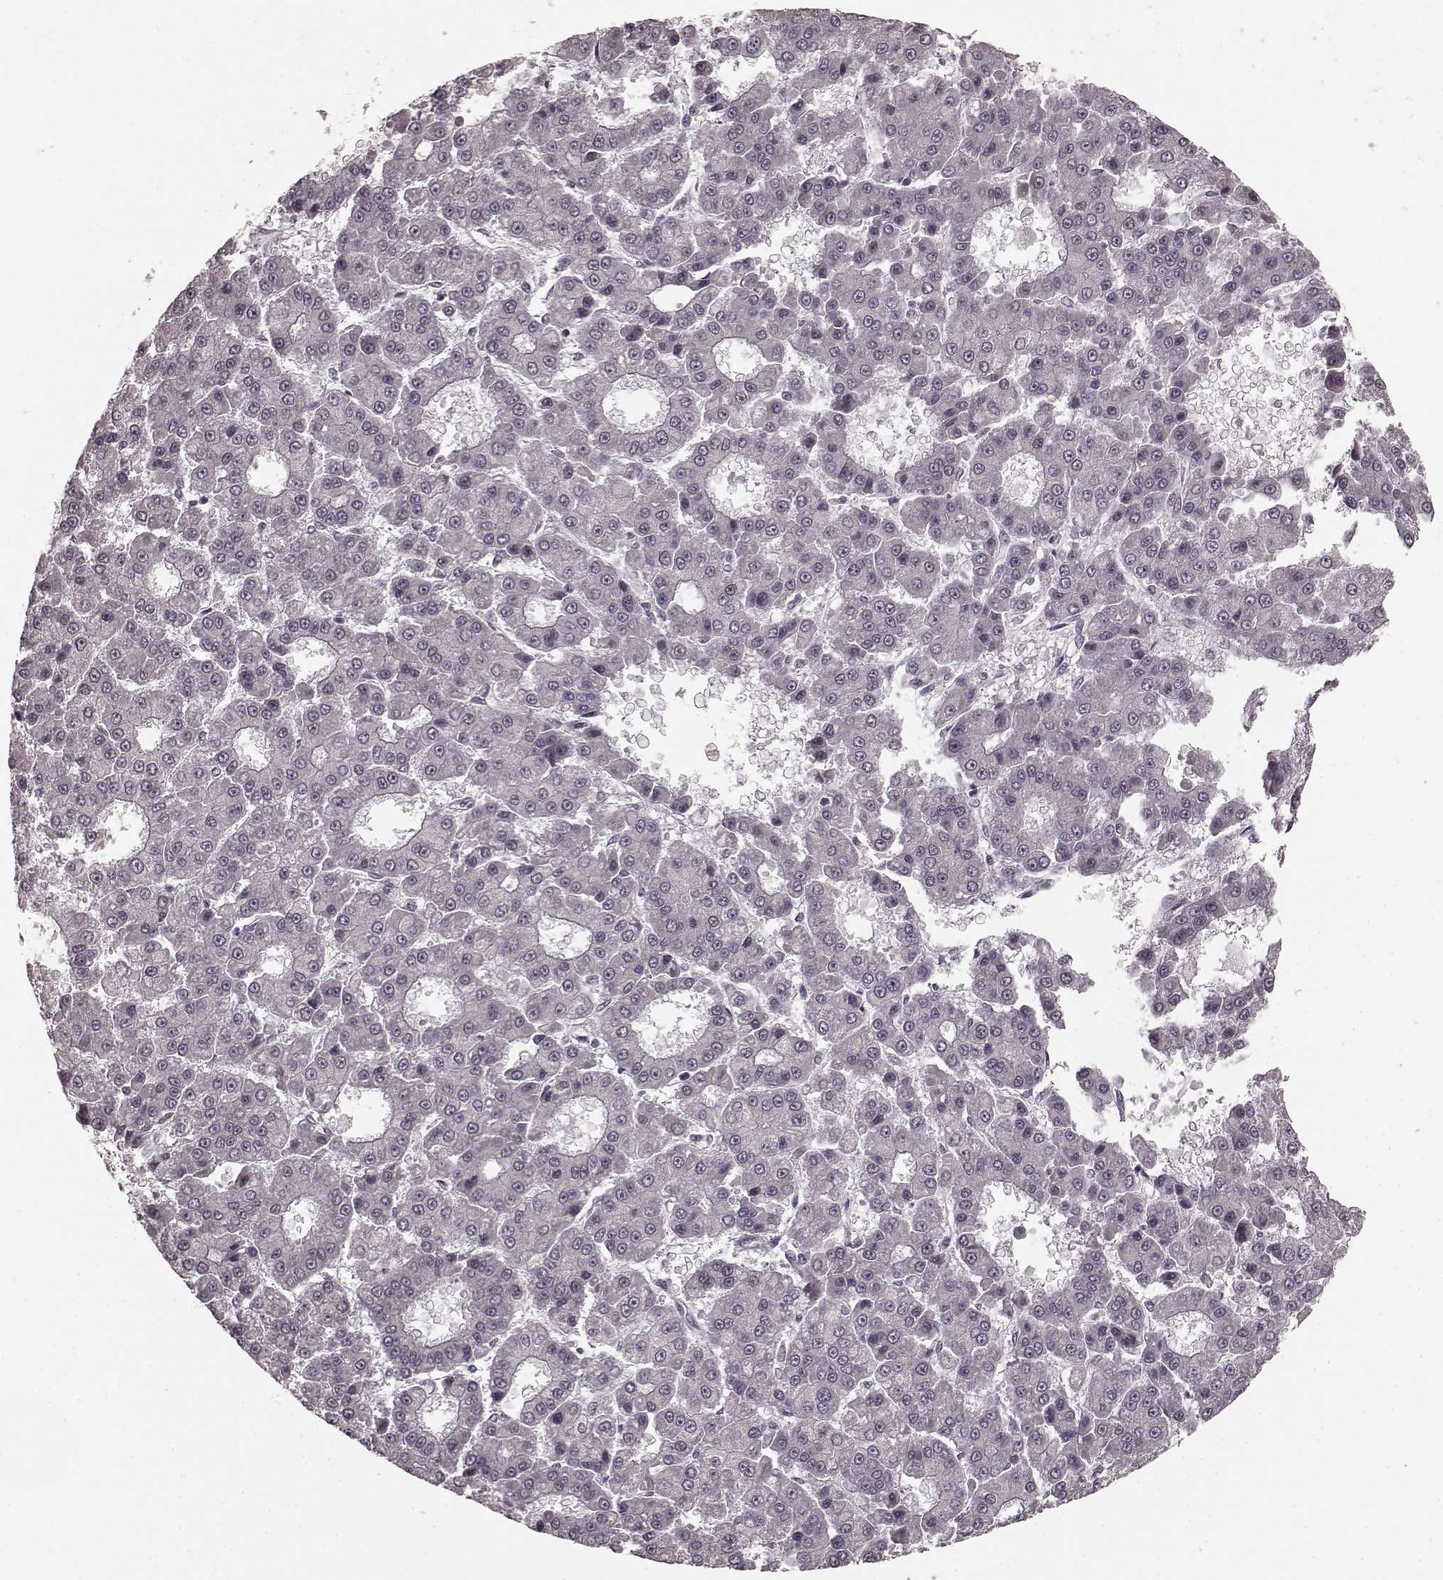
{"staining": {"intensity": "negative", "quantity": "none", "location": "none"}, "tissue": "liver cancer", "cell_type": "Tumor cells", "image_type": "cancer", "snomed": [{"axis": "morphology", "description": "Carcinoma, Hepatocellular, NOS"}, {"axis": "topography", "description": "Liver"}], "caption": "Human liver cancer (hepatocellular carcinoma) stained for a protein using IHC exhibits no staining in tumor cells.", "gene": "PLCB4", "patient": {"sex": "male", "age": 70}}